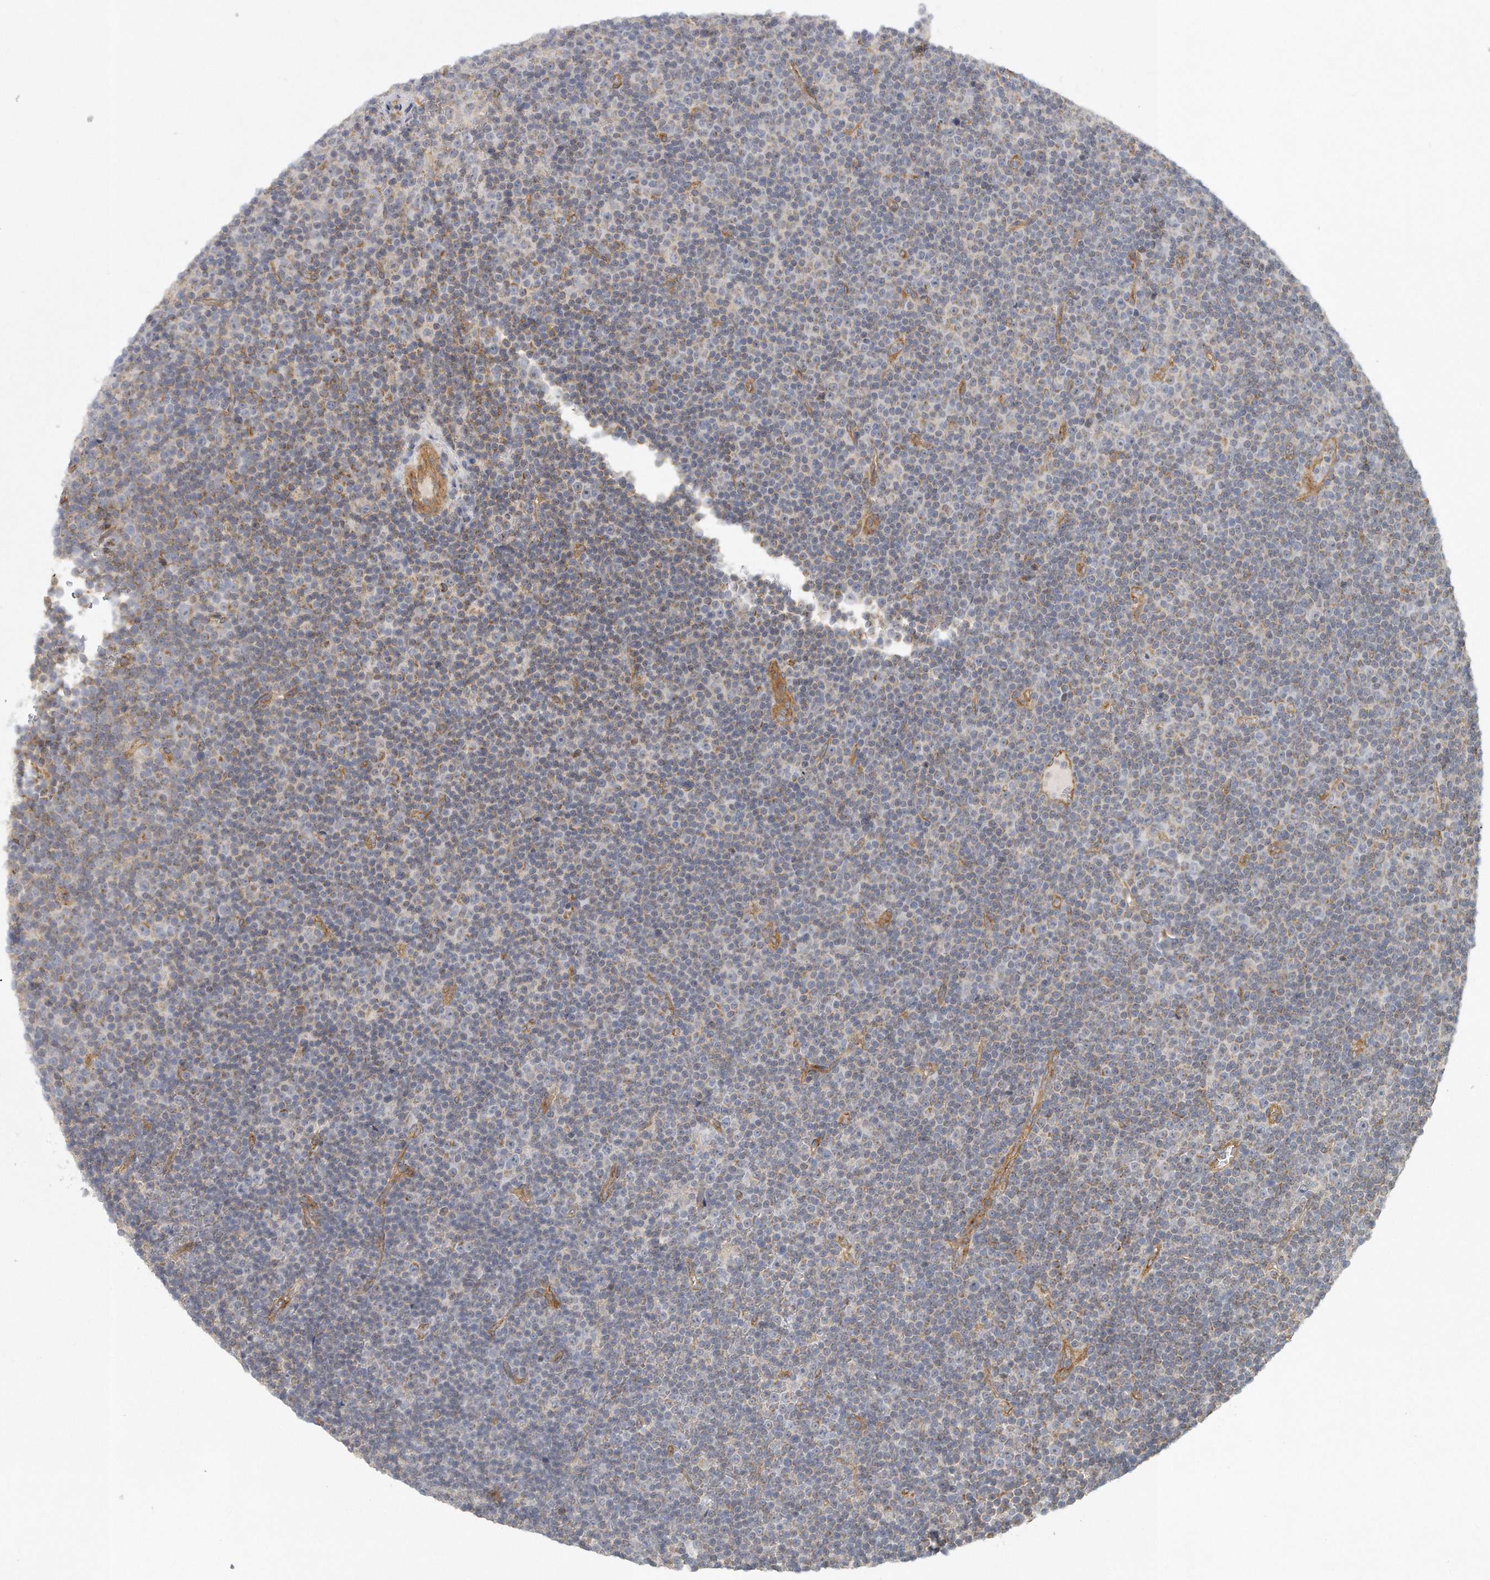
{"staining": {"intensity": "negative", "quantity": "none", "location": "none"}, "tissue": "lymphoma", "cell_type": "Tumor cells", "image_type": "cancer", "snomed": [{"axis": "morphology", "description": "Malignant lymphoma, non-Hodgkin's type, Low grade"}, {"axis": "topography", "description": "Lymph node"}], "caption": "Immunohistochemistry of human low-grade malignant lymphoma, non-Hodgkin's type demonstrates no positivity in tumor cells.", "gene": "MTERF4", "patient": {"sex": "female", "age": 67}}